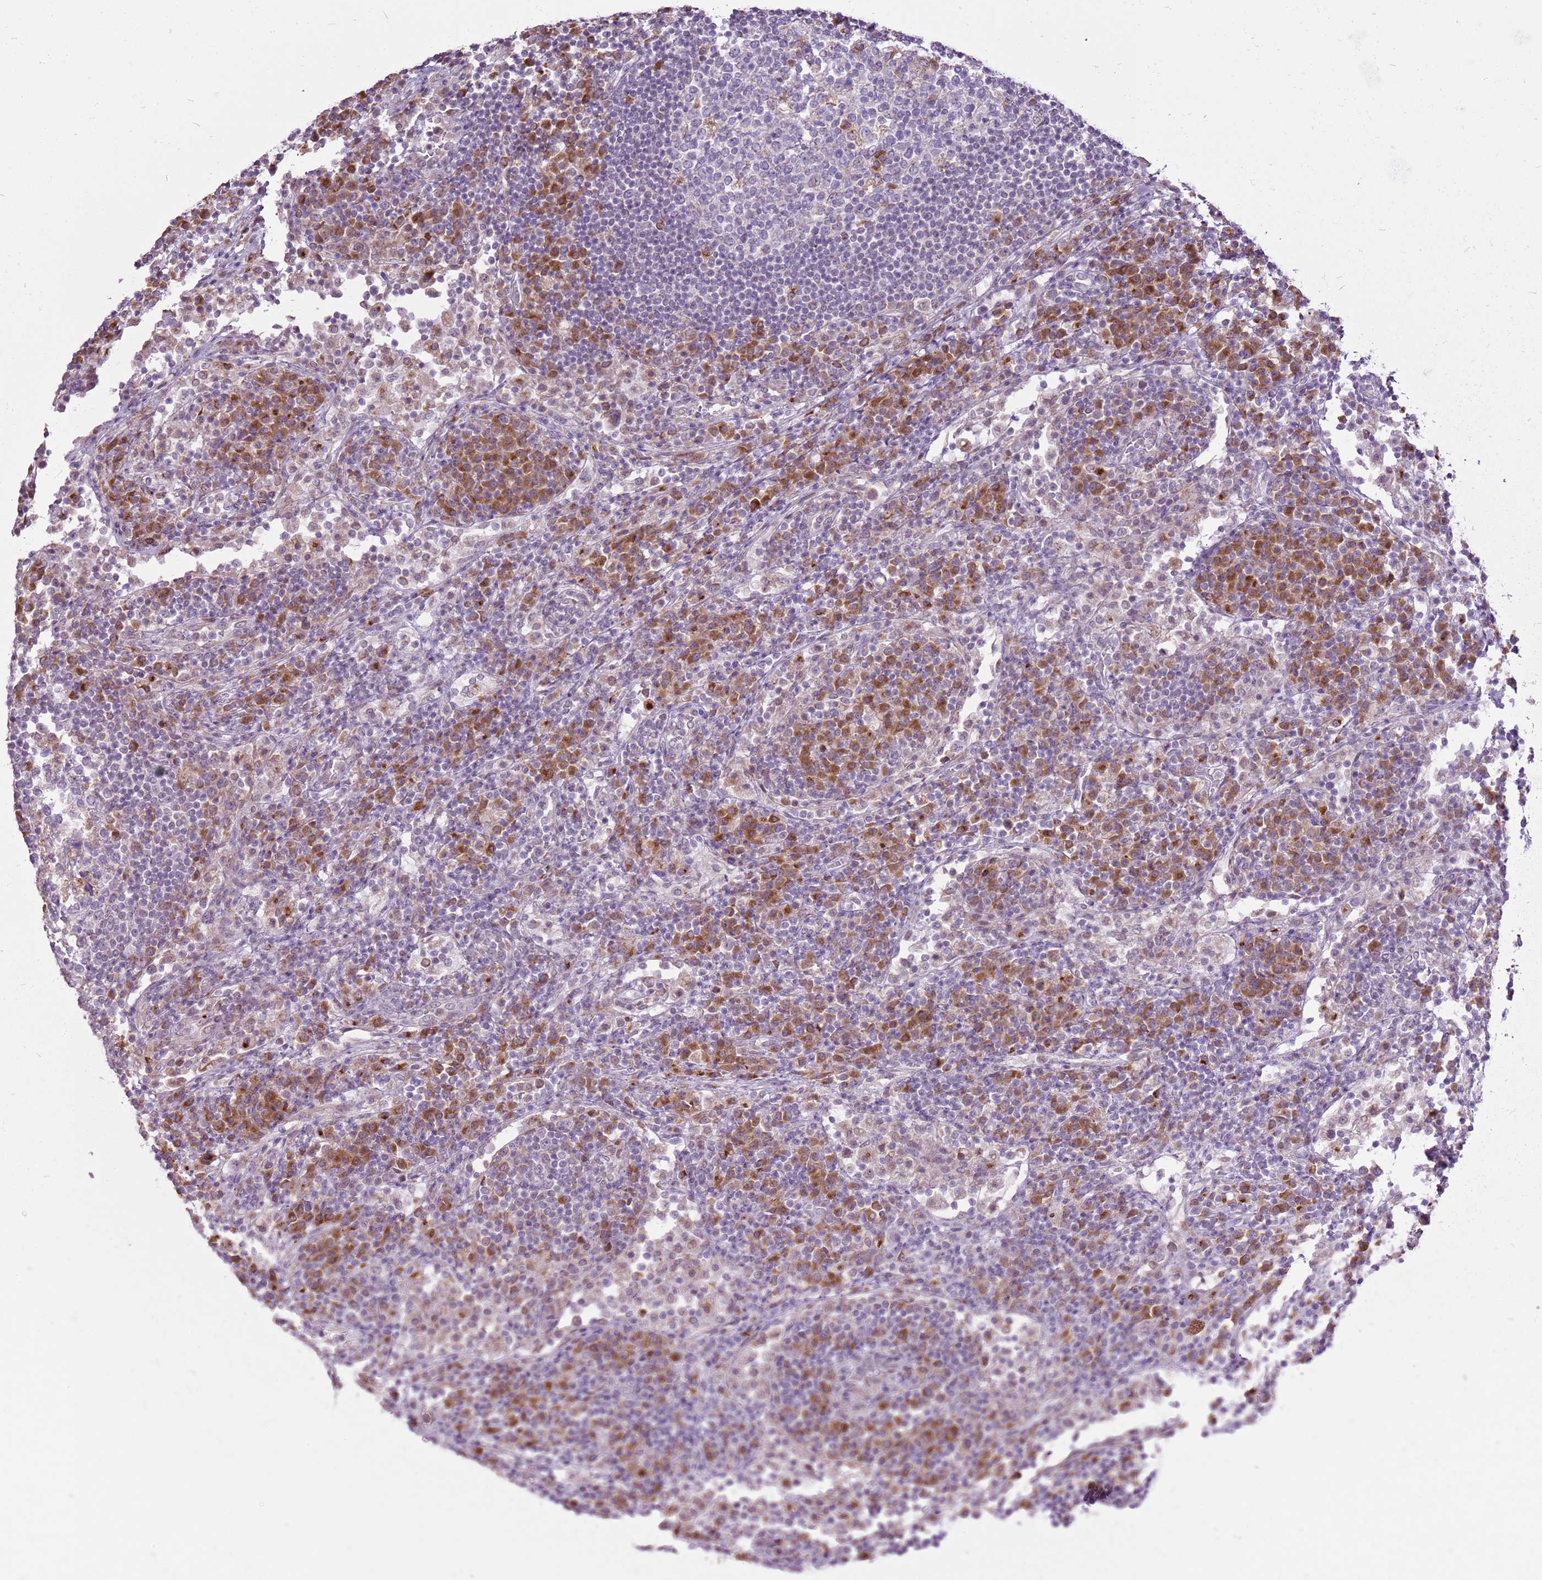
{"staining": {"intensity": "negative", "quantity": "none", "location": "none"}, "tissue": "lymph node", "cell_type": "Germinal center cells", "image_type": "normal", "snomed": [{"axis": "morphology", "description": "Normal tissue, NOS"}, {"axis": "topography", "description": "Lymph node"}], "caption": "High power microscopy histopathology image of an IHC histopathology image of unremarkable lymph node, revealing no significant staining in germinal center cells. (DAB IHC, high magnification).", "gene": "TMED10", "patient": {"sex": "female", "age": 53}}